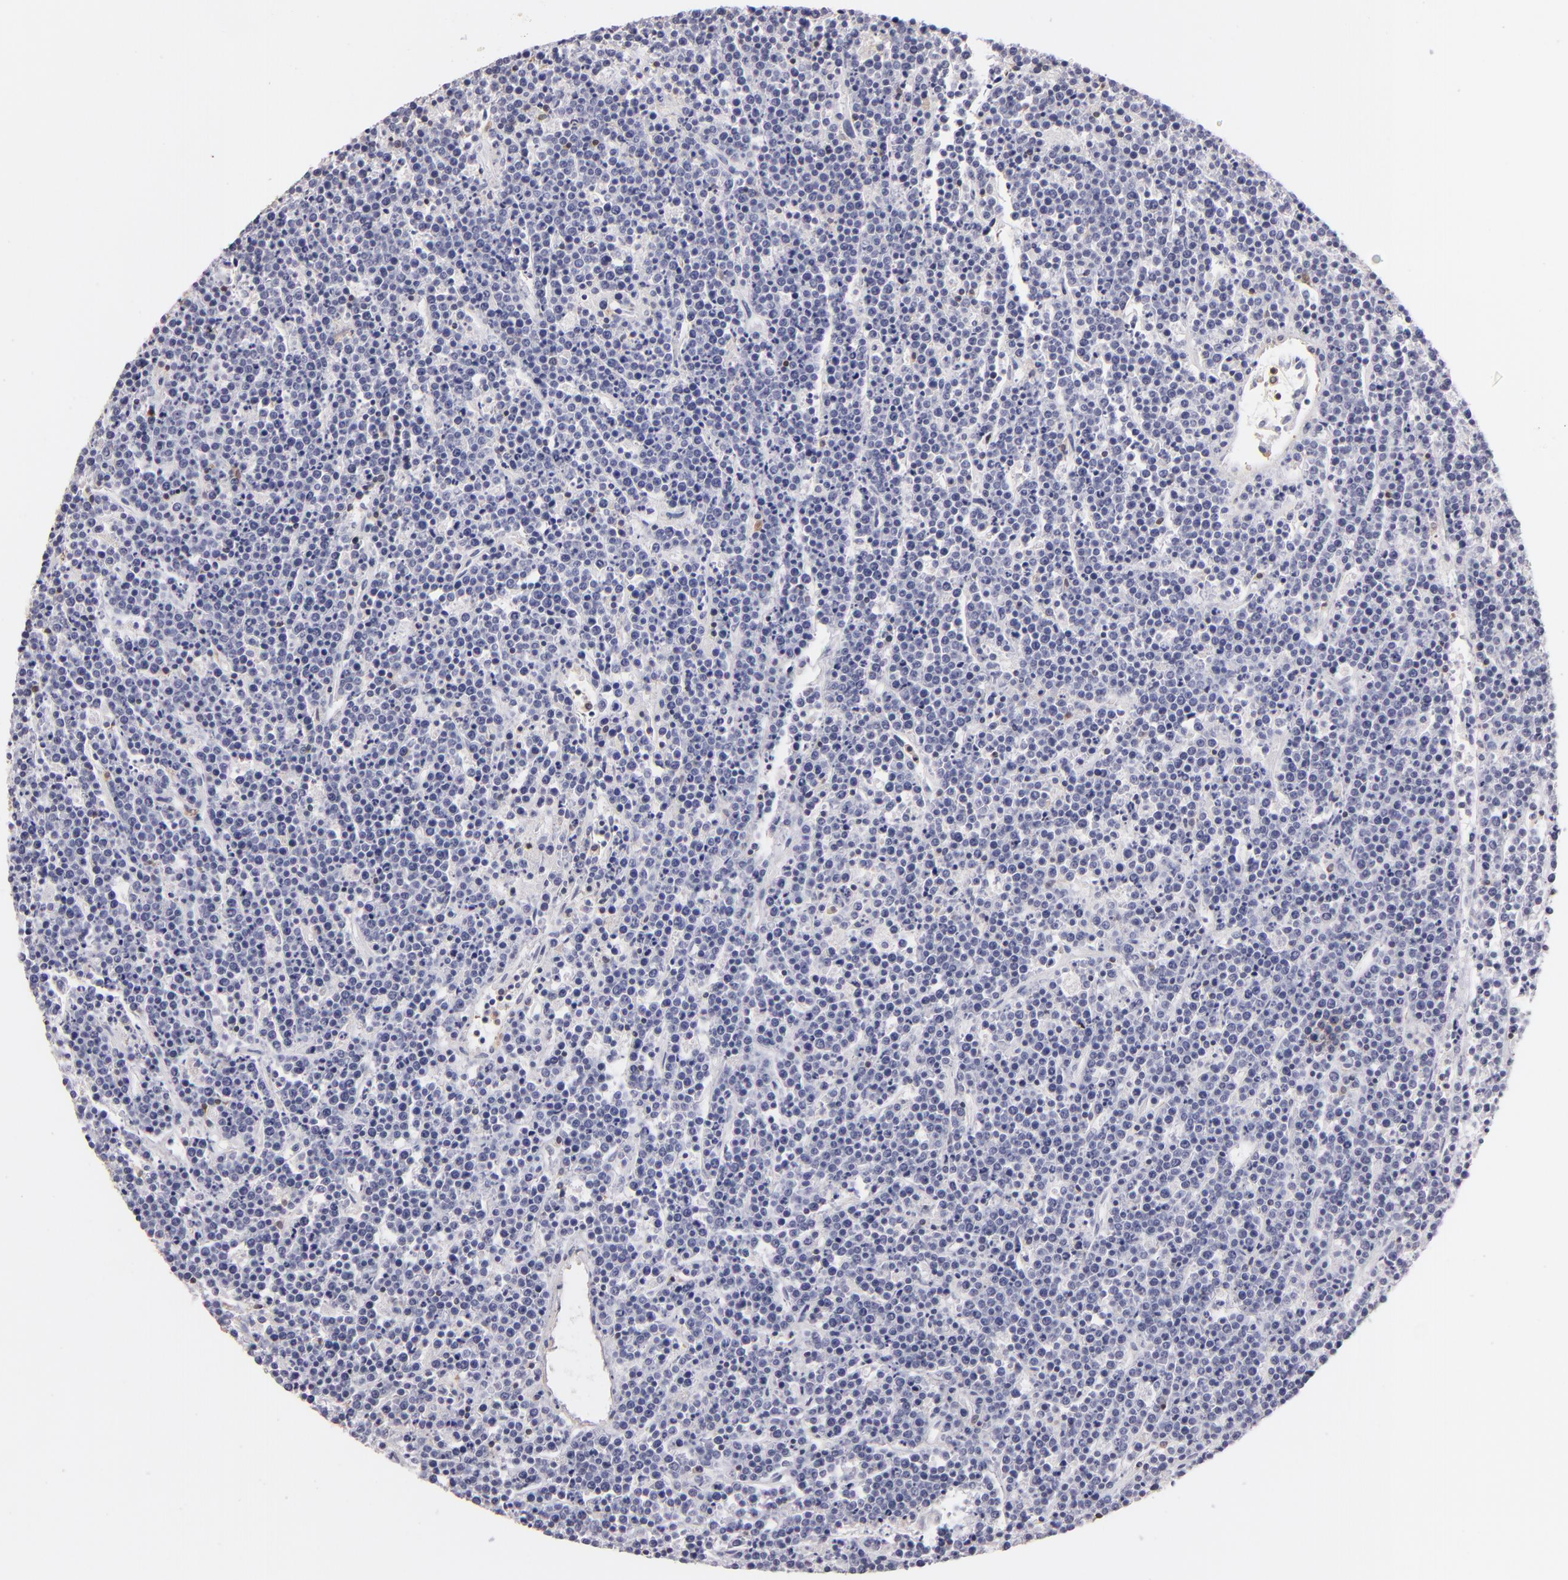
{"staining": {"intensity": "negative", "quantity": "none", "location": "none"}, "tissue": "lymphoma", "cell_type": "Tumor cells", "image_type": "cancer", "snomed": [{"axis": "morphology", "description": "Malignant lymphoma, non-Hodgkin's type, High grade"}, {"axis": "topography", "description": "Ovary"}], "caption": "IHC image of malignant lymphoma, non-Hodgkin's type (high-grade) stained for a protein (brown), which demonstrates no expression in tumor cells. (Immunohistochemistry (ihc), brightfield microscopy, high magnification).", "gene": "S100A2", "patient": {"sex": "female", "age": 56}}